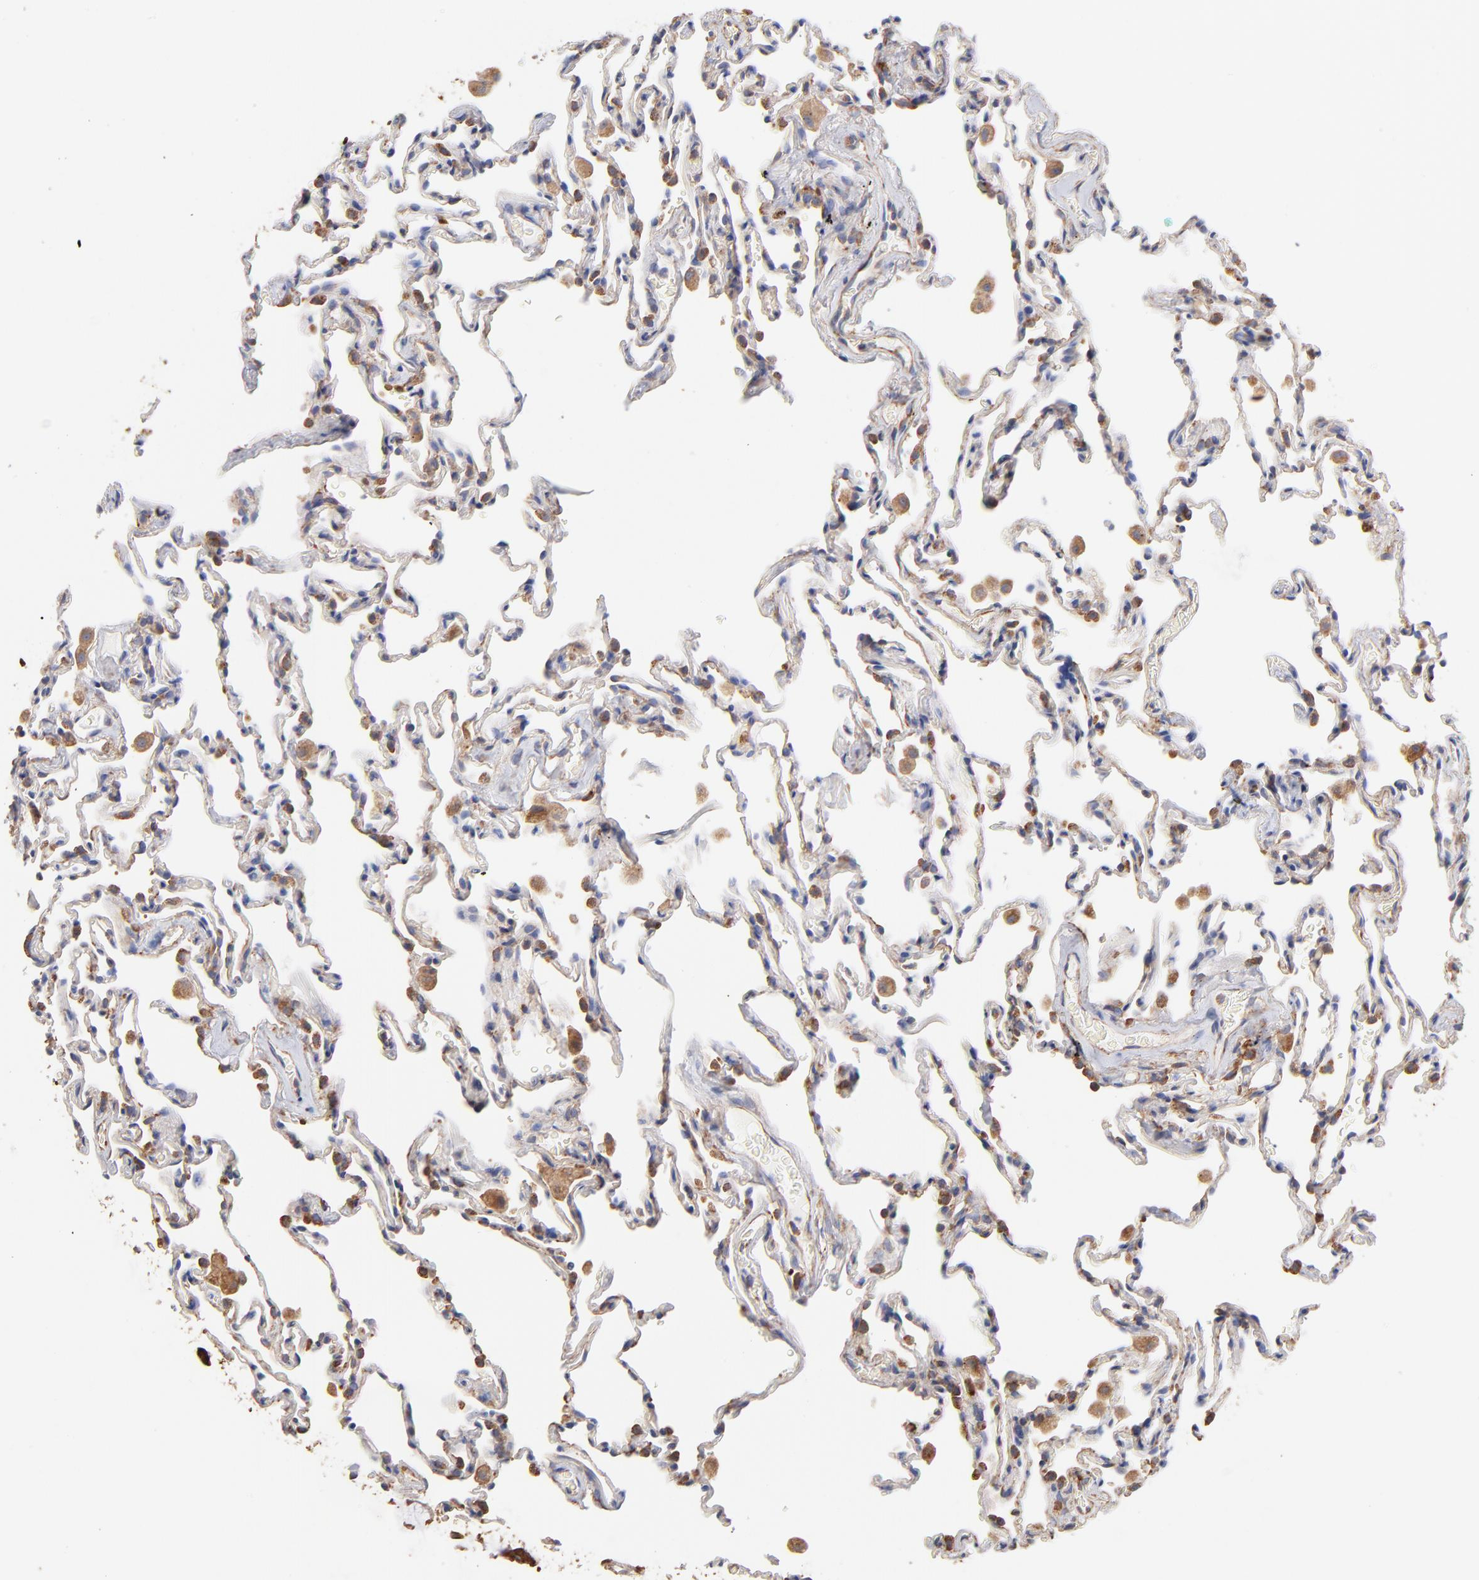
{"staining": {"intensity": "weak", "quantity": "<25%", "location": "cytoplasmic/membranous"}, "tissue": "lung", "cell_type": "Alveolar cells", "image_type": "normal", "snomed": [{"axis": "morphology", "description": "Normal tissue, NOS"}, {"axis": "morphology", "description": "Soft tissue tumor metastatic"}, {"axis": "topography", "description": "Lung"}], "caption": "This is an IHC photomicrograph of unremarkable lung. There is no staining in alveolar cells.", "gene": "RPL9", "patient": {"sex": "male", "age": 59}}